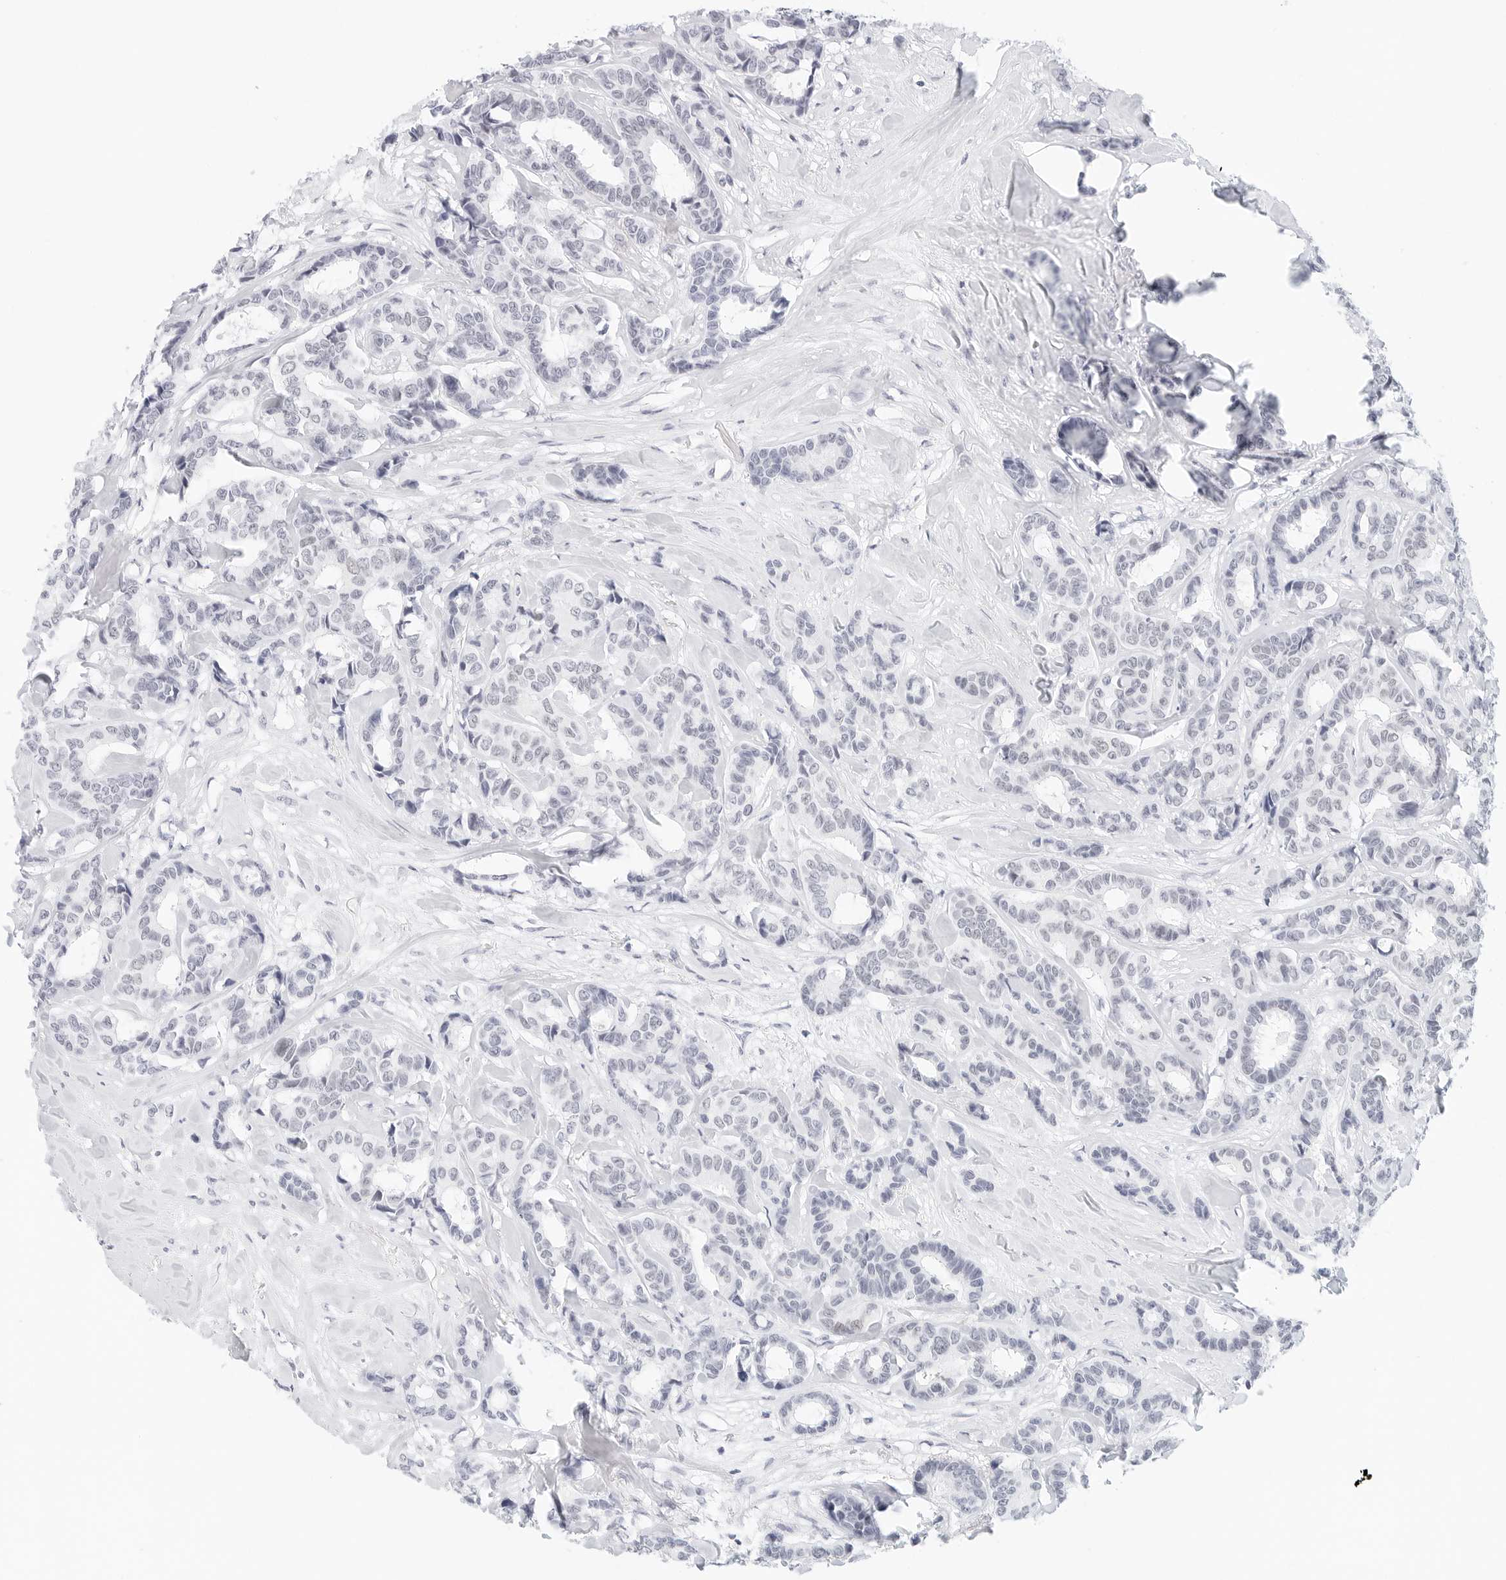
{"staining": {"intensity": "negative", "quantity": "none", "location": "none"}, "tissue": "breast cancer", "cell_type": "Tumor cells", "image_type": "cancer", "snomed": [{"axis": "morphology", "description": "Duct carcinoma"}, {"axis": "topography", "description": "Breast"}], "caption": "This is a image of IHC staining of breast intraductal carcinoma, which shows no positivity in tumor cells.", "gene": "CD22", "patient": {"sex": "female", "age": 87}}